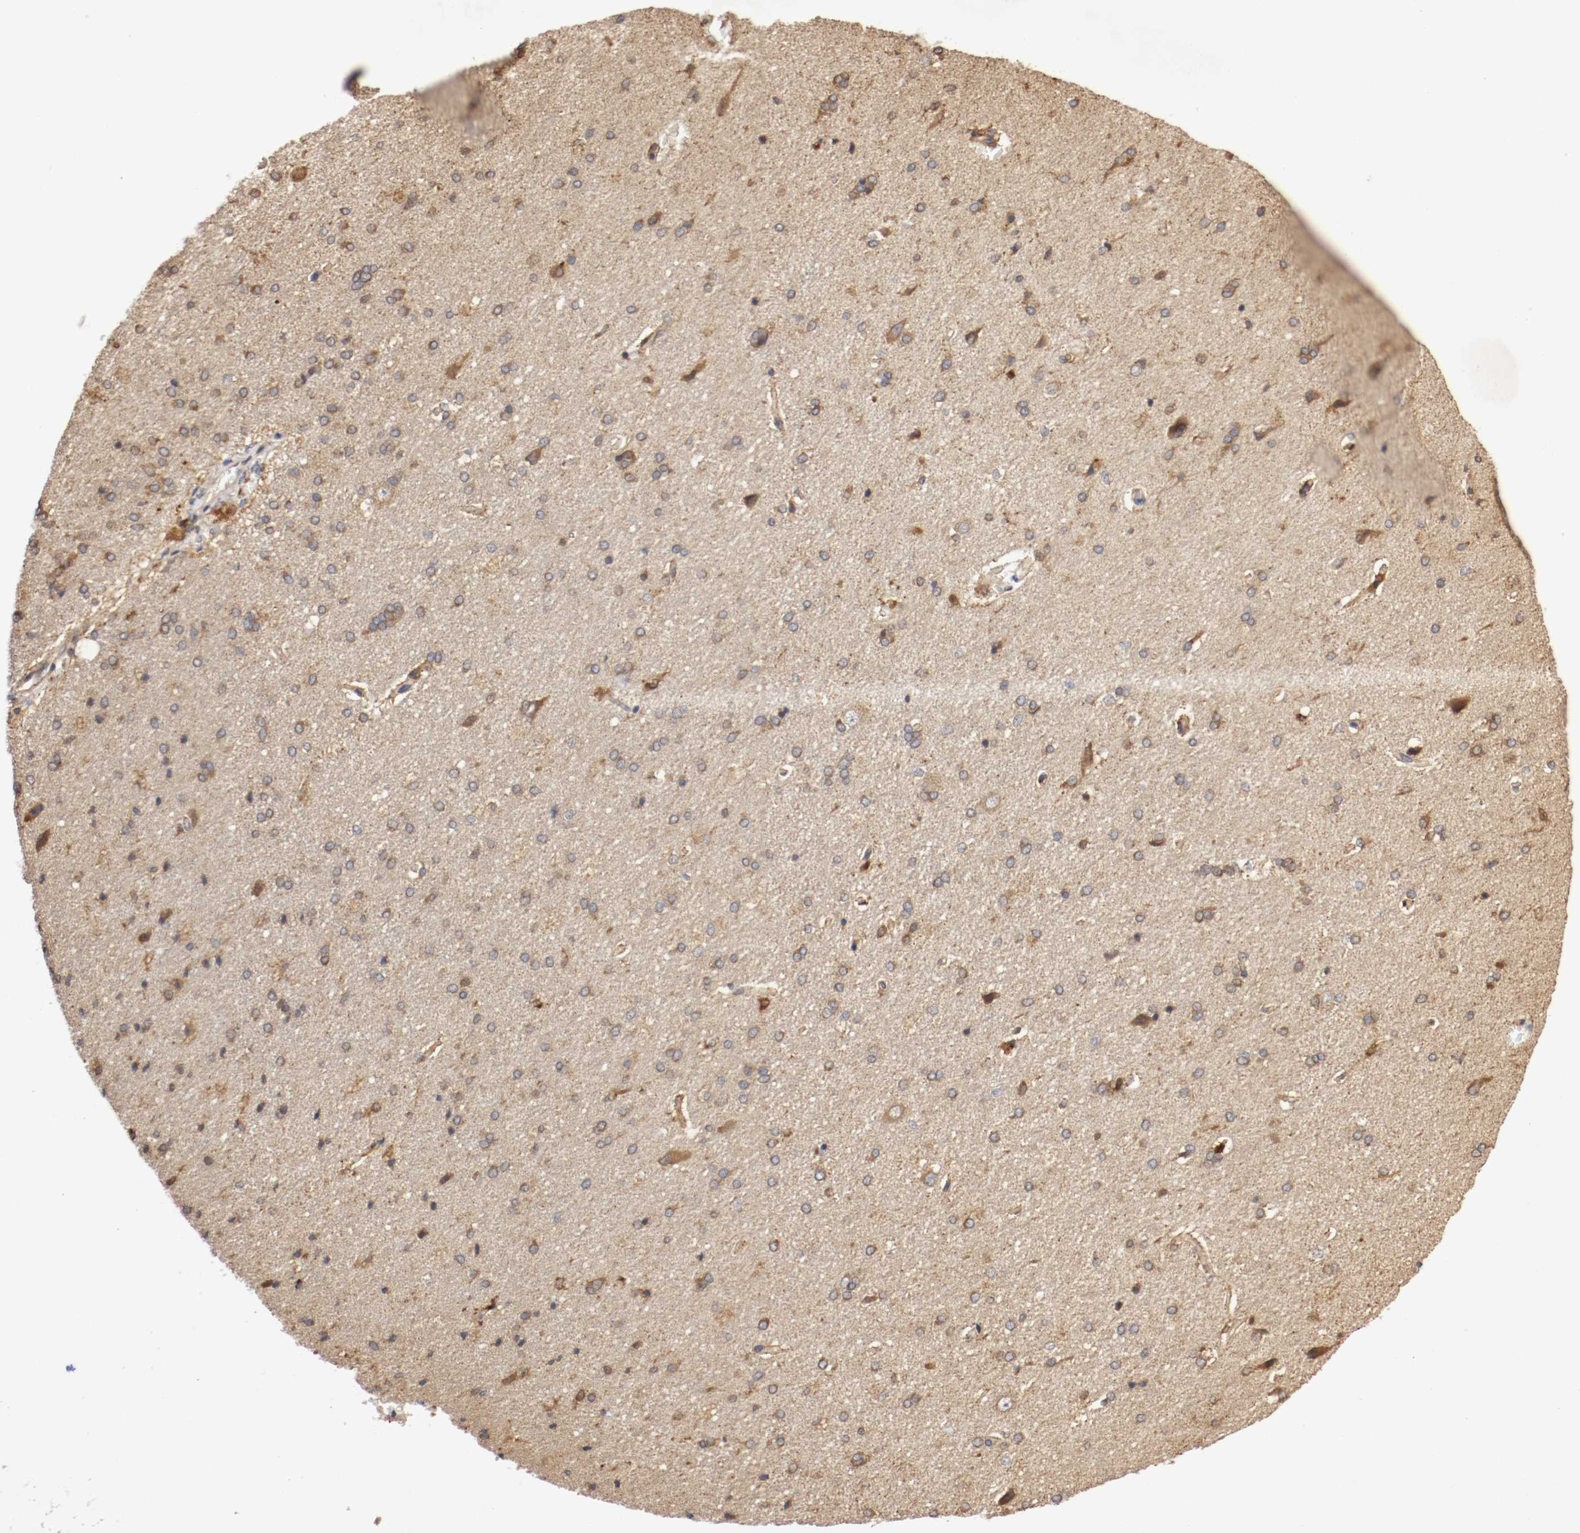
{"staining": {"intensity": "weak", "quantity": ">75%", "location": "cytoplasmic/membranous"}, "tissue": "cerebral cortex", "cell_type": "Endothelial cells", "image_type": "normal", "snomed": [{"axis": "morphology", "description": "Normal tissue, NOS"}, {"axis": "topography", "description": "Cerebral cortex"}], "caption": "A low amount of weak cytoplasmic/membranous positivity is identified in approximately >75% of endothelial cells in normal cerebral cortex.", "gene": "VEZT", "patient": {"sex": "male", "age": 62}}